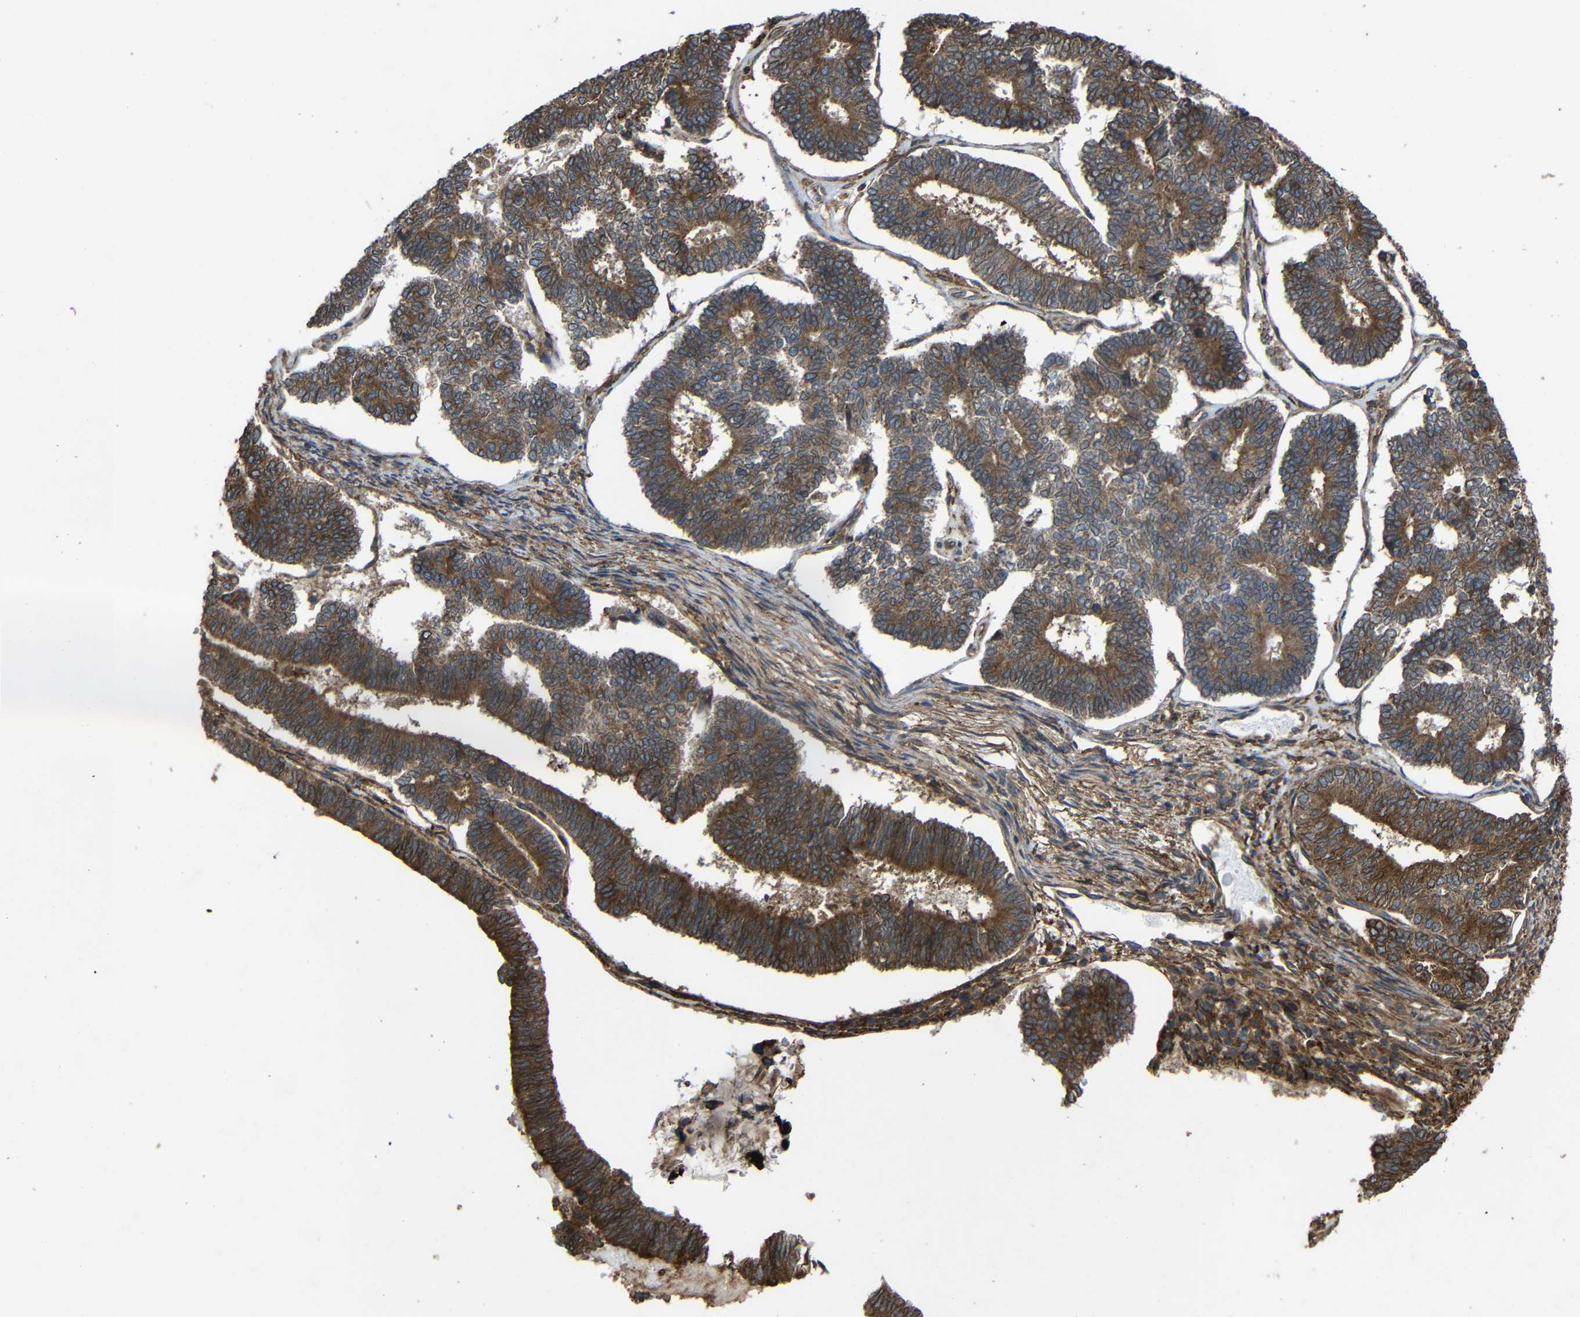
{"staining": {"intensity": "strong", "quantity": ">75%", "location": "cytoplasmic/membranous"}, "tissue": "endometrial cancer", "cell_type": "Tumor cells", "image_type": "cancer", "snomed": [{"axis": "morphology", "description": "Adenocarcinoma, NOS"}, {"axis": "topography", "description": "Endometrium"}], "caption": "Tumor cells show high levels of strong cytoplasmic/membranous staining in approximately >75% of cells in endometrial cancer. (DAB IHC, brown staining for protein, blue staining for nuclei).", "gene": "TREM2", "patient": {"sex": "female", "age": 70}}